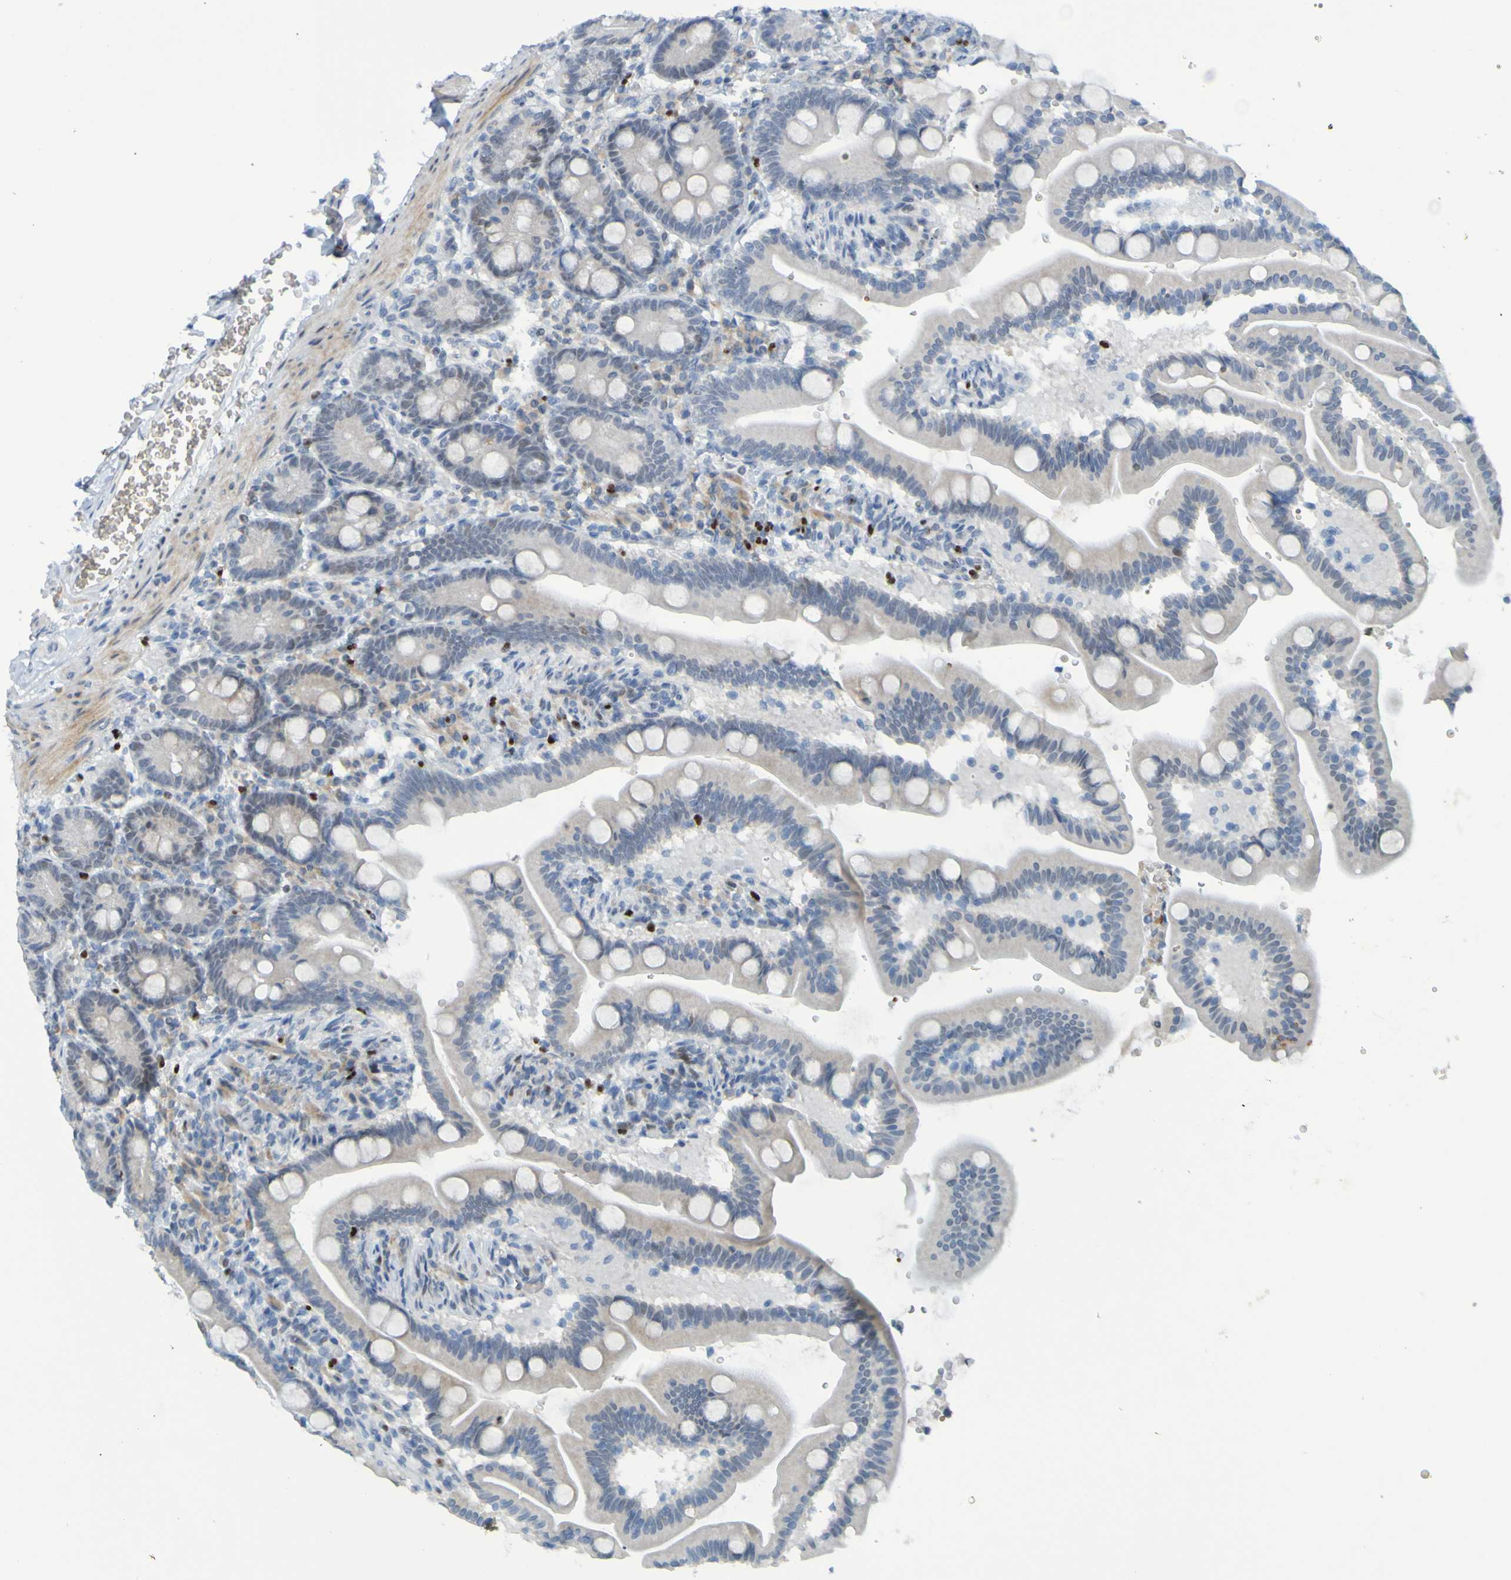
{"staining": {"intensity": "weak", "quantity": "<25%", "location": "nuclear"}, "tissue": "duodenum", "cell_type": "Glandular cells", "image_type": "normal", "snomed": [{"axis": "morphology", "description": "Normal tissue, NOS"}, {"axis": "topography", "description": "Duodenum"}], "caption": "IHC histopathology image of benign duodenum stained for a protein (brown), which demonstrates no expression in glandular cells.", "gene": "USP36", "patient": {"sex": "male", "age": 54}}